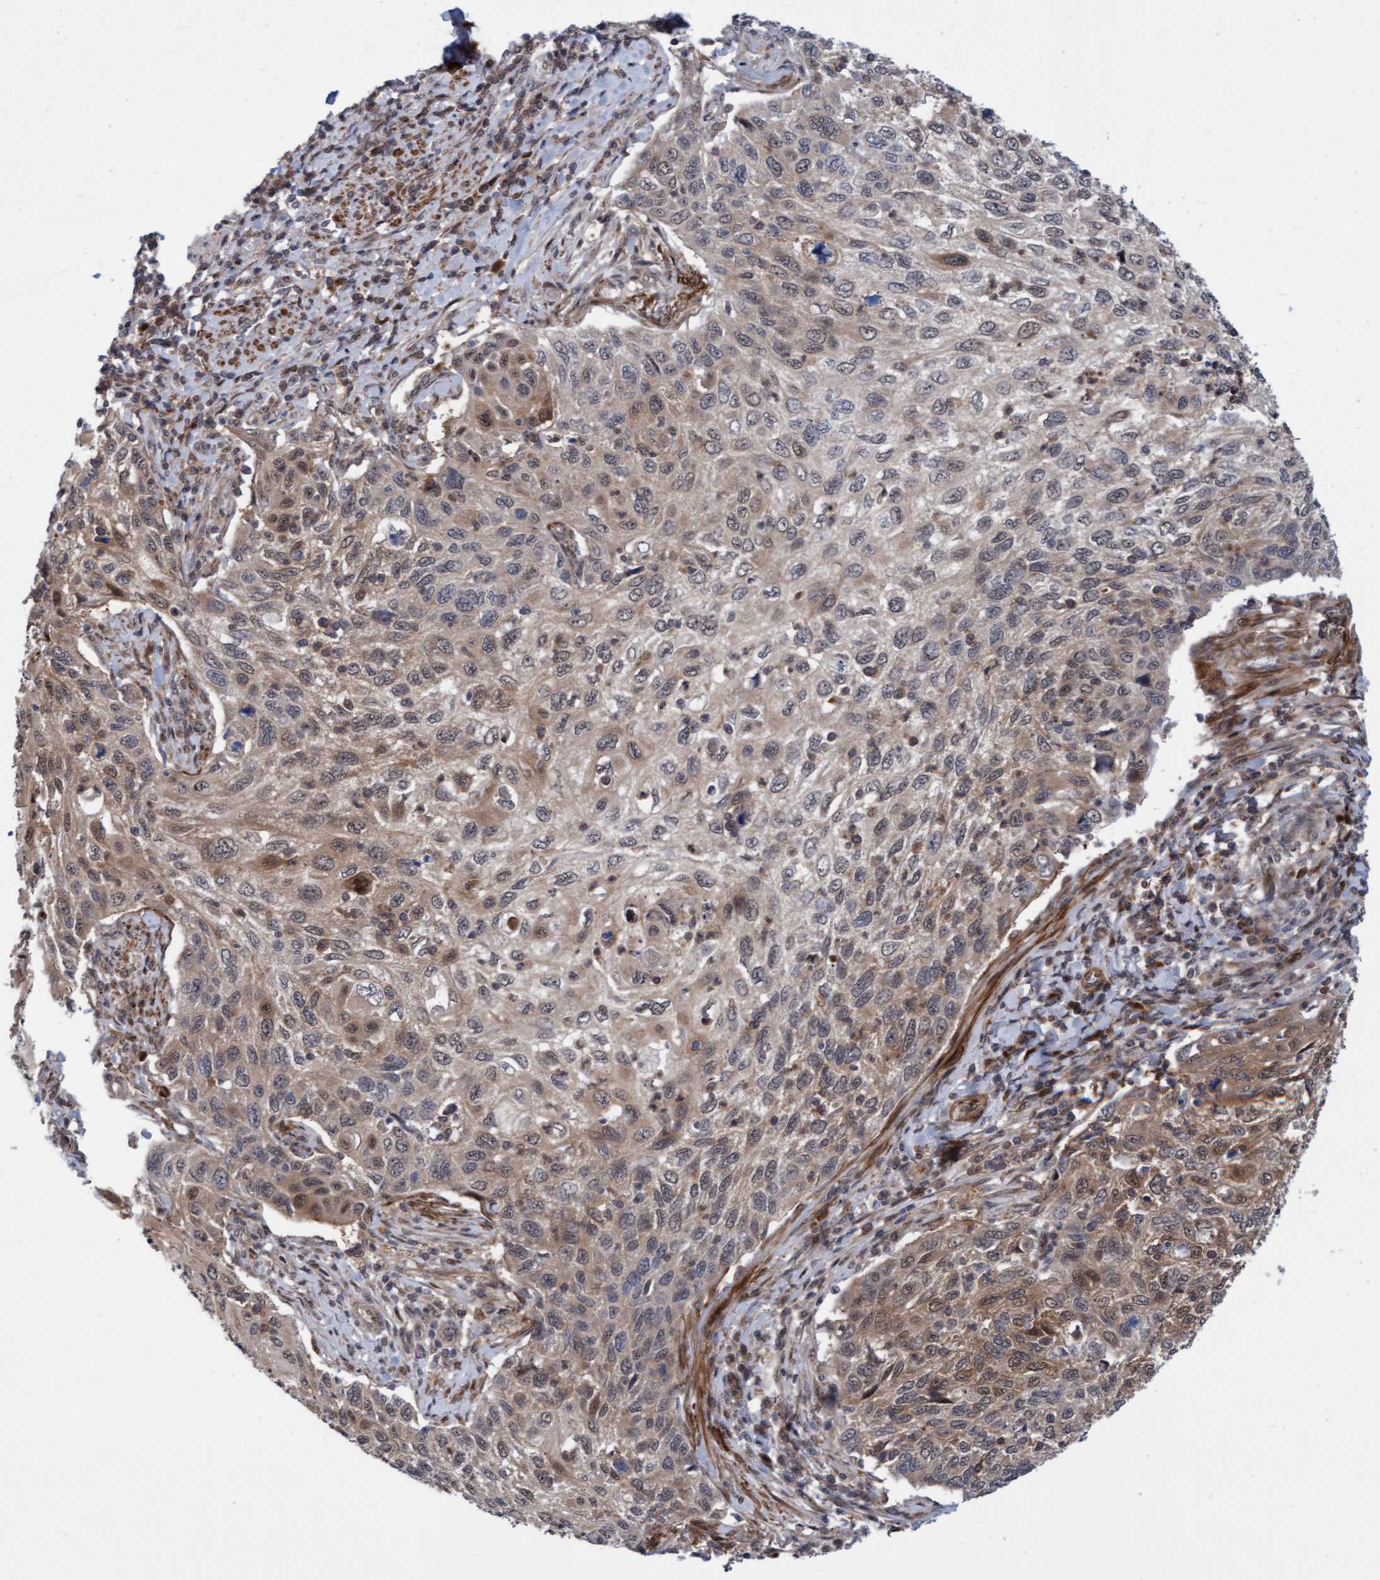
{"staining": {"intensity": "moderate", "quantity": "<25%", "location": "cytoplasmic/membranous"}, "tissue": "cervical cancer", "cell_type": "Tumor cells", "image_type": "cancer", "snomed": [{"axis": "morphology", "description": "Squamous cell carcinoma, NOS"}, {"axis": "topography", "description": "Cervix"}], "caption": "DAB (3,3'-diaminobenzidine) immunohistochemical staining of cervical cancer reveals moderate cytoplasmic/membranous protein positivity in about <25% of tumor cells.", "gene": "RAP1GAP2", "patient": {"sex": "female", "age": 70}}